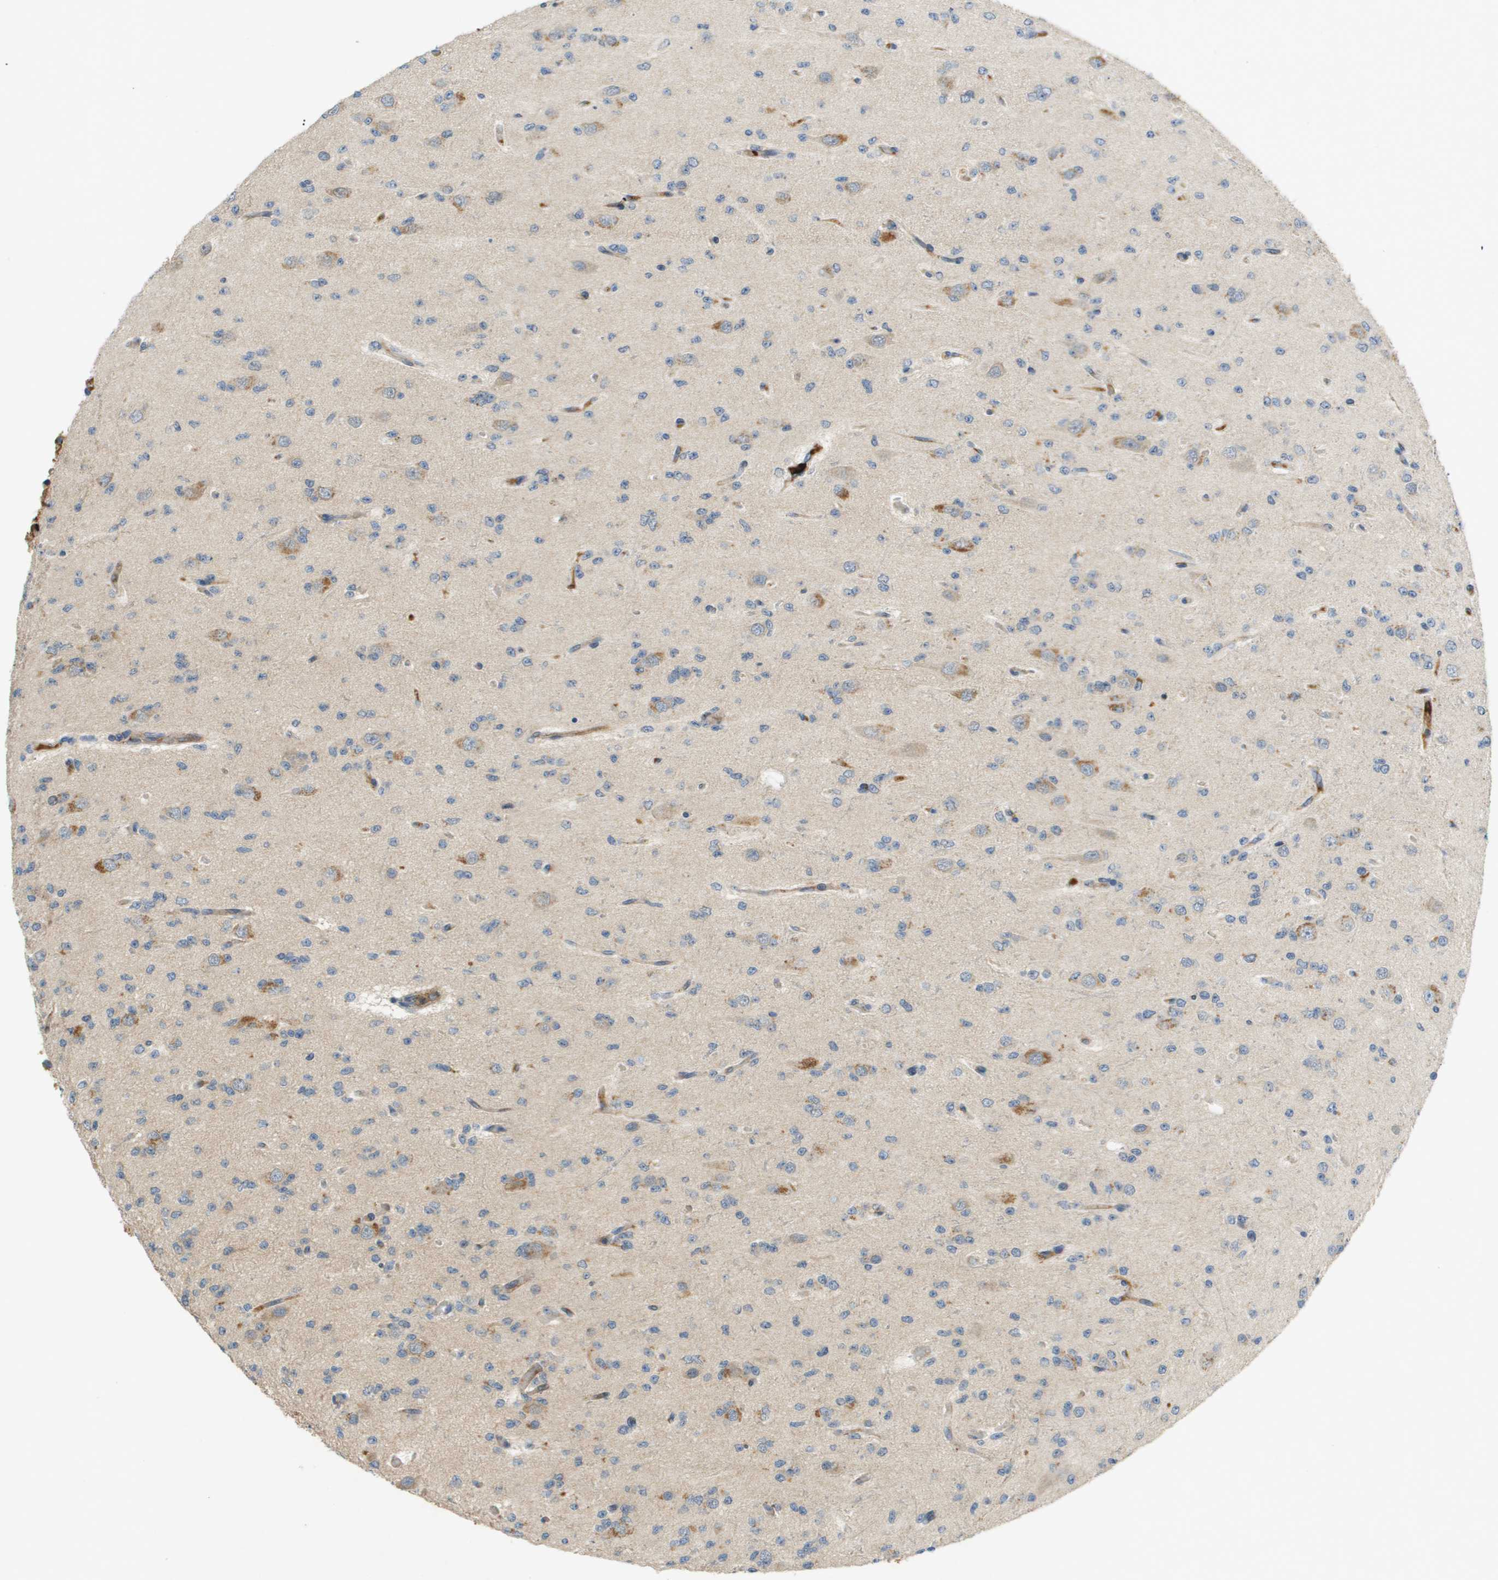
{"staining": {"intensity": "weak", "quantity": "<25%", "location": "cytoplasmic/membranous"}, "tissue": "glioma", "cell_type": "Tumor cells", "image_type": "cancer", "snomed": [{"axis": "morphology", "description": "Glioma, malignant, Low grade"}, {"axis": "topography", "description": "Brain"}], "caption": "DAB (3,3'-diaminobenzidine) immunohistochemical staining of human malignant low-grade glioma shows no significant positivity in tumor cells.", "gene": "VTN", "patient": {"sex": "male", "age": 38}}